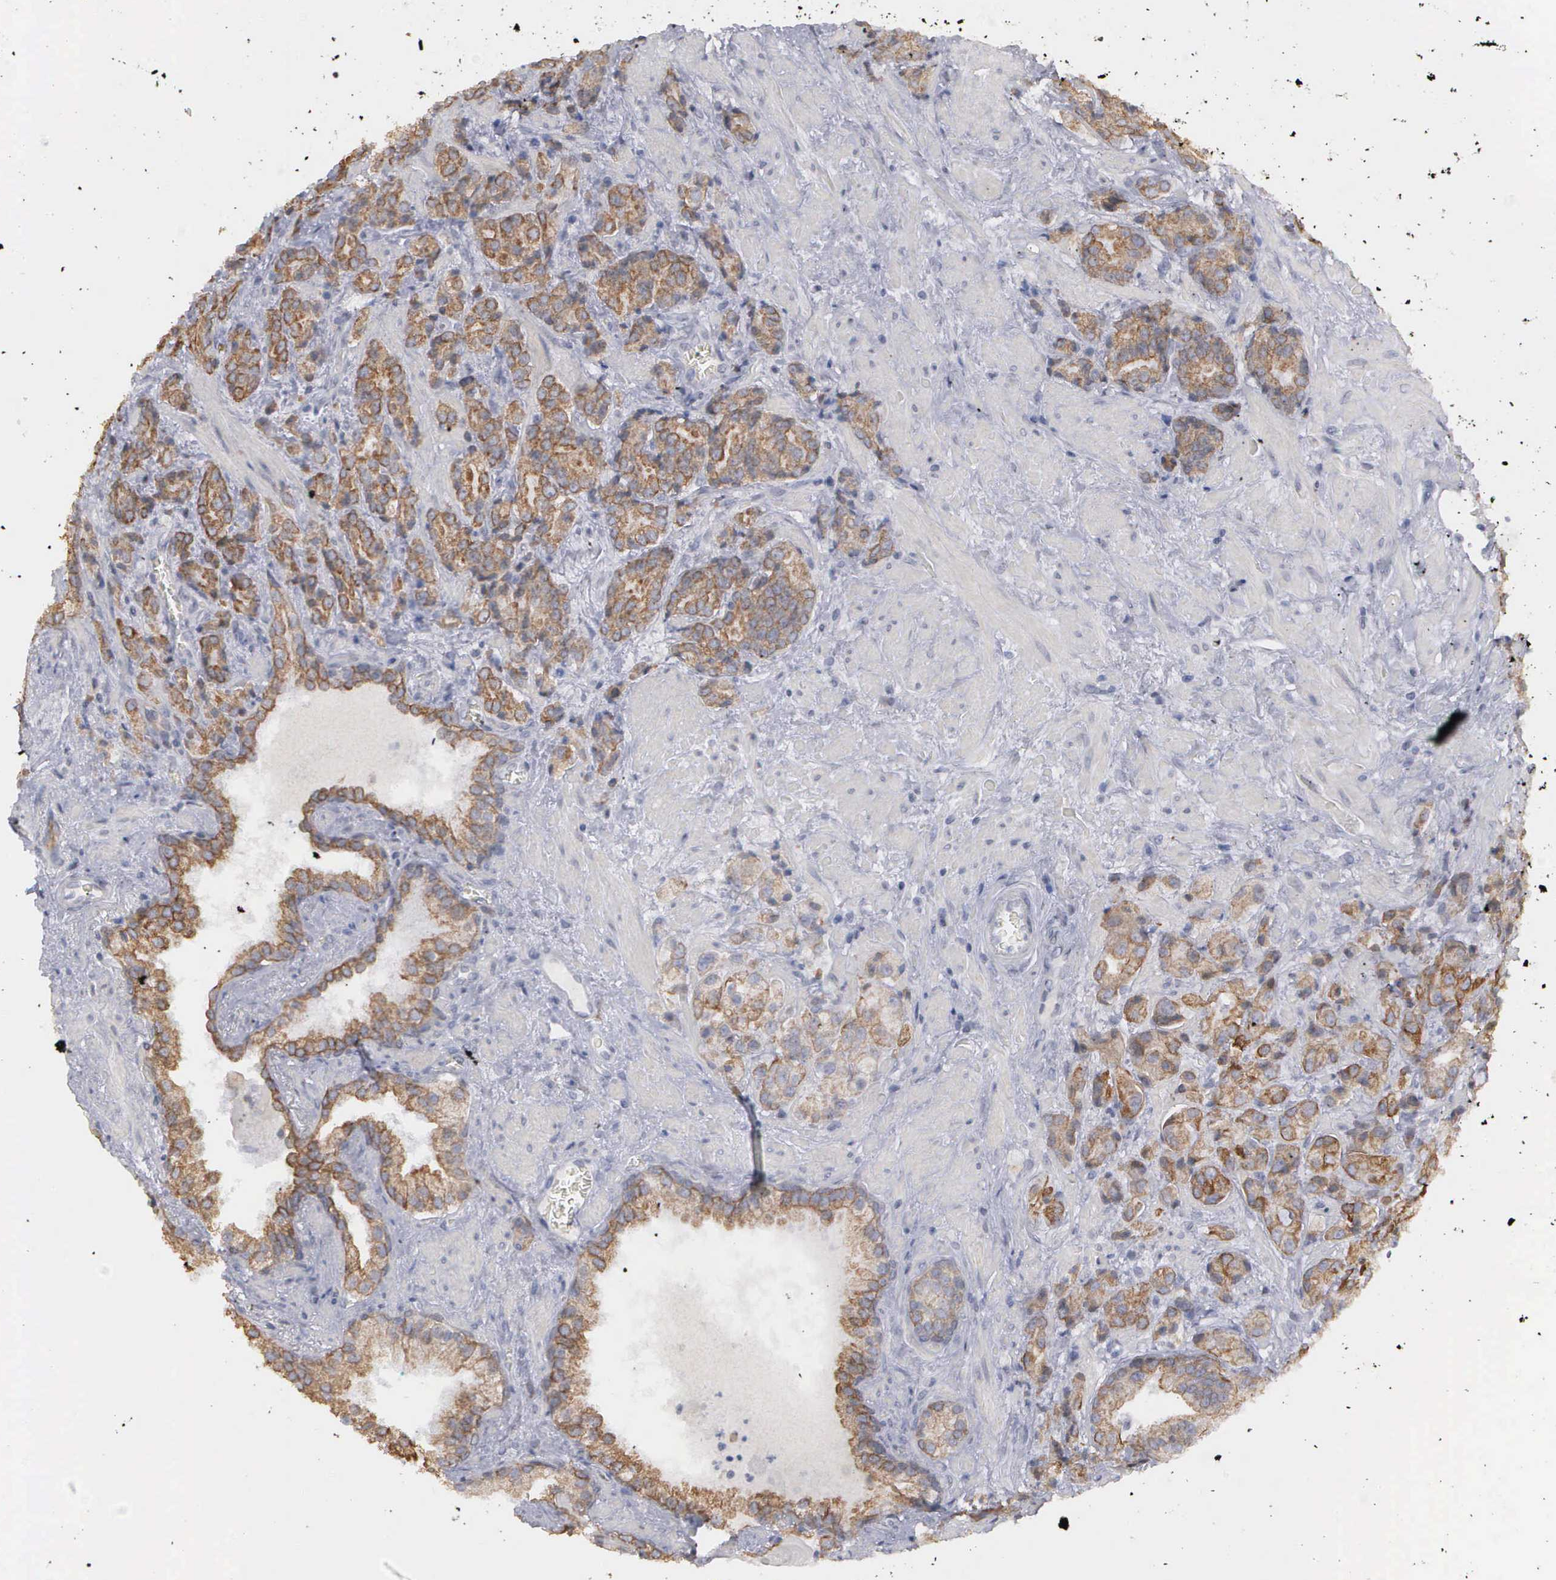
{"staining": {"intensity": "weak", "quantity": "25%-75%", "location": "cytoplasmic/membranous"}, "tissue": "prostate cancer", "cell_type": "Tumor cells", "image_type": "cancer", "snomed": [{"axis": "morphology", "description": "Adenocarcinoma, Medium grade"}, {"axis": "topography", "description": "Prostate"}], "caption": "A brown stain shows weak cytoplasmic/membranous staining of a protein in prostate cancer (medium-grade adenocarcinoma) tumor cells. The protein is stained brown, and the nuclei are stained in blue (DAB (3,3'-diaminobenzidine) IHC with brightfield microscopy, high magnification).", "gene": "WDR89", "patient": {"sex": "male", "age": 70}}